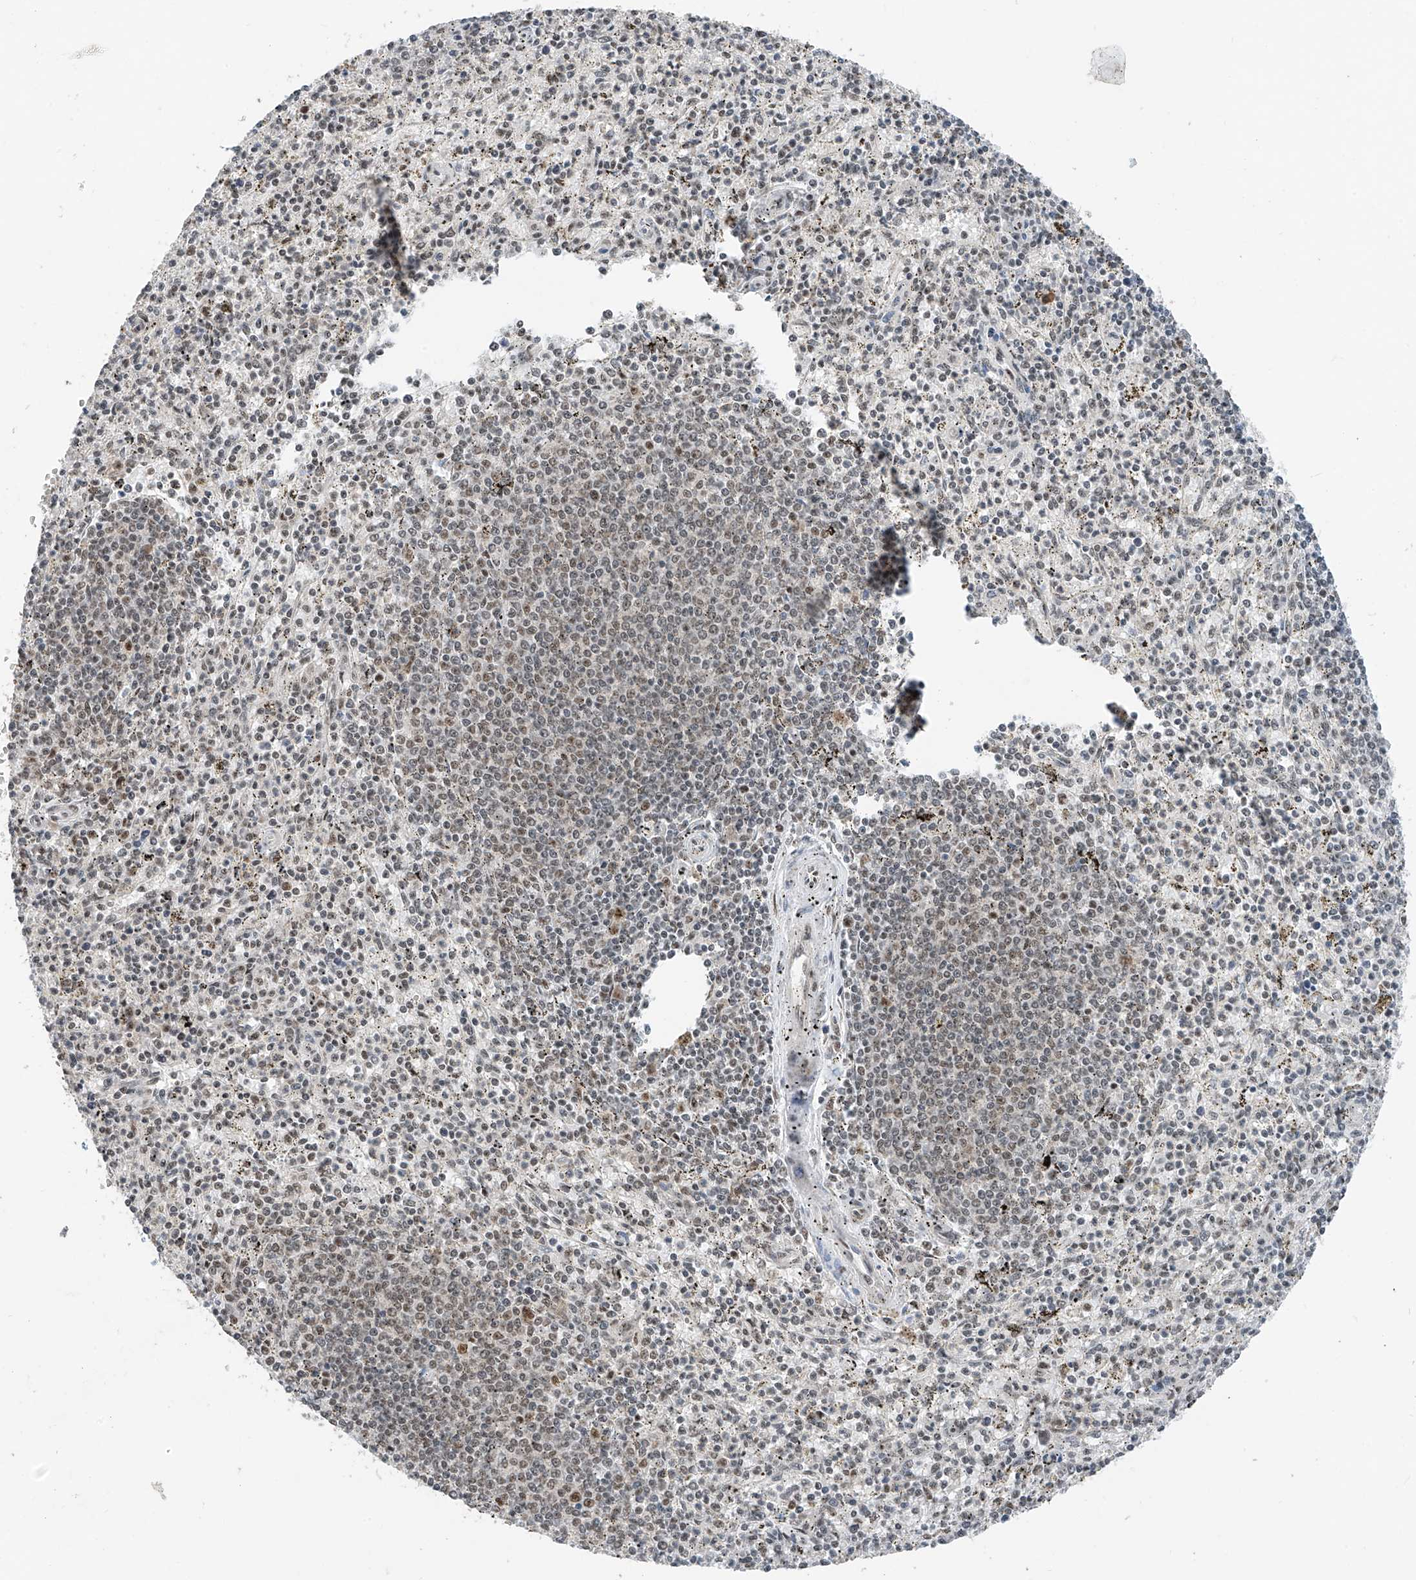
{"staining": {"intensity": "weak", "quantity": "25%-75%", "location": "nuclear"}, "tissue": "spleen", "cell_type": "Cells in red pulp", "image_type": "normal", "snomed": [{"axis": "morphology", "description": "Normal tissue, NOS"}, {"axis": "topography", "description": "Spleen"}], "caption": "Protein expression by immunohistochemistry (IHC) exhibits weak nuclear positivity in approximately 25%-75% of cells in red pulp in unremarkable spleen.", "gene": "RPAIN", "patient": {"sex": "male", "age": 72}}